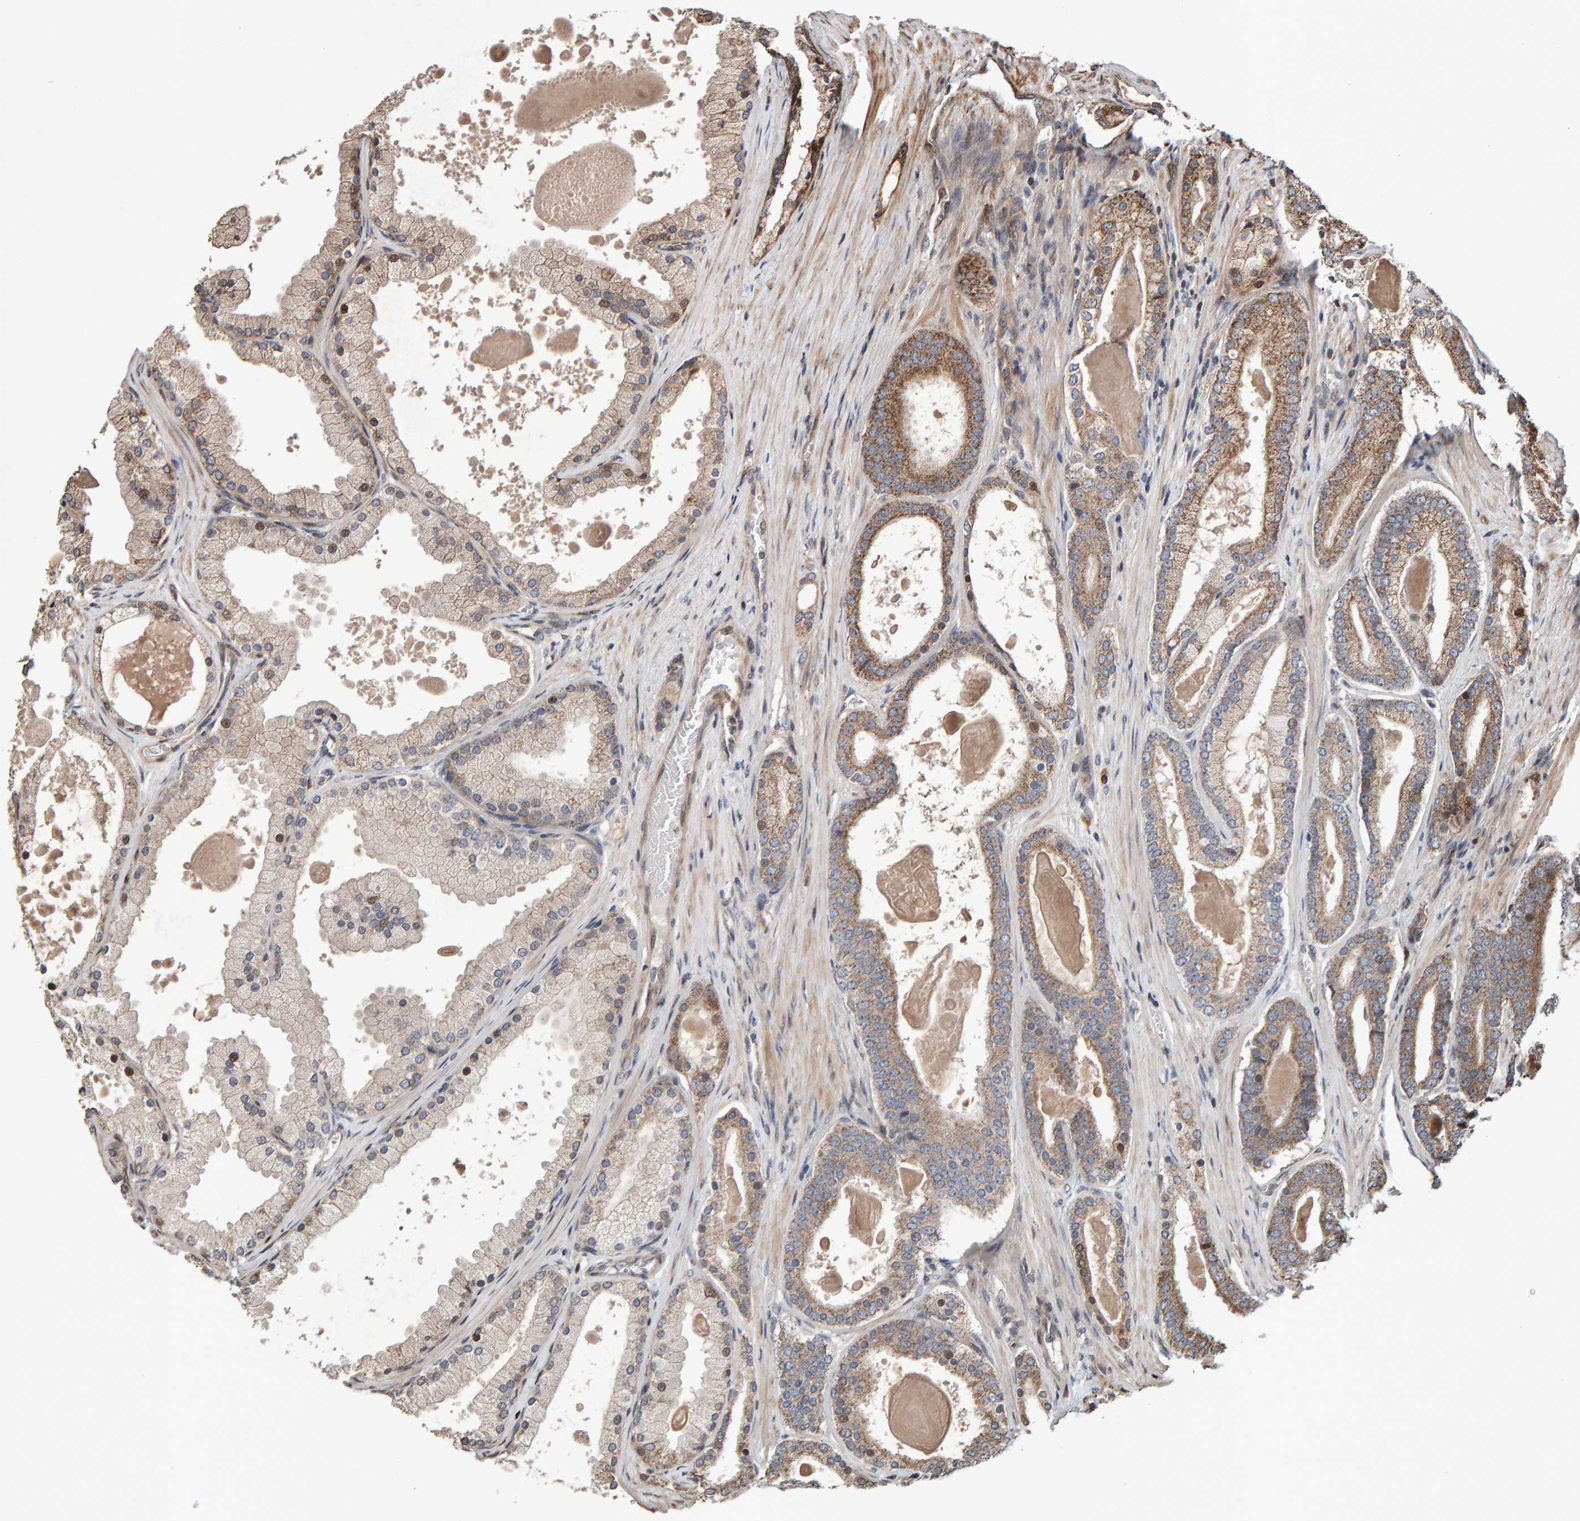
{"staining": {"intensity": "moderate", "quantity": ">75%", "location": "cytoplasmic/membranous"}, "tissue": "prostate cancer", "cell_type": "Tumor cells", "image_type": "cancer", "snomed": [{"axis": "morphology", "description": "Adenocarcinoma, High grade"}, {"axis": "topography", "description": "Prostate"}], "caption": "DAB immunohistochemical staining of prostate cancer reveals moderate cytoplasmic/membranous protein expression in approximately >75% of tumor cells. (DAB (3,3'-diaminobenzidine) = brown stain, brightfield microscopy at high magnification).", "gene": "PECR", "patient": {"sex": "male", "age": 60}}